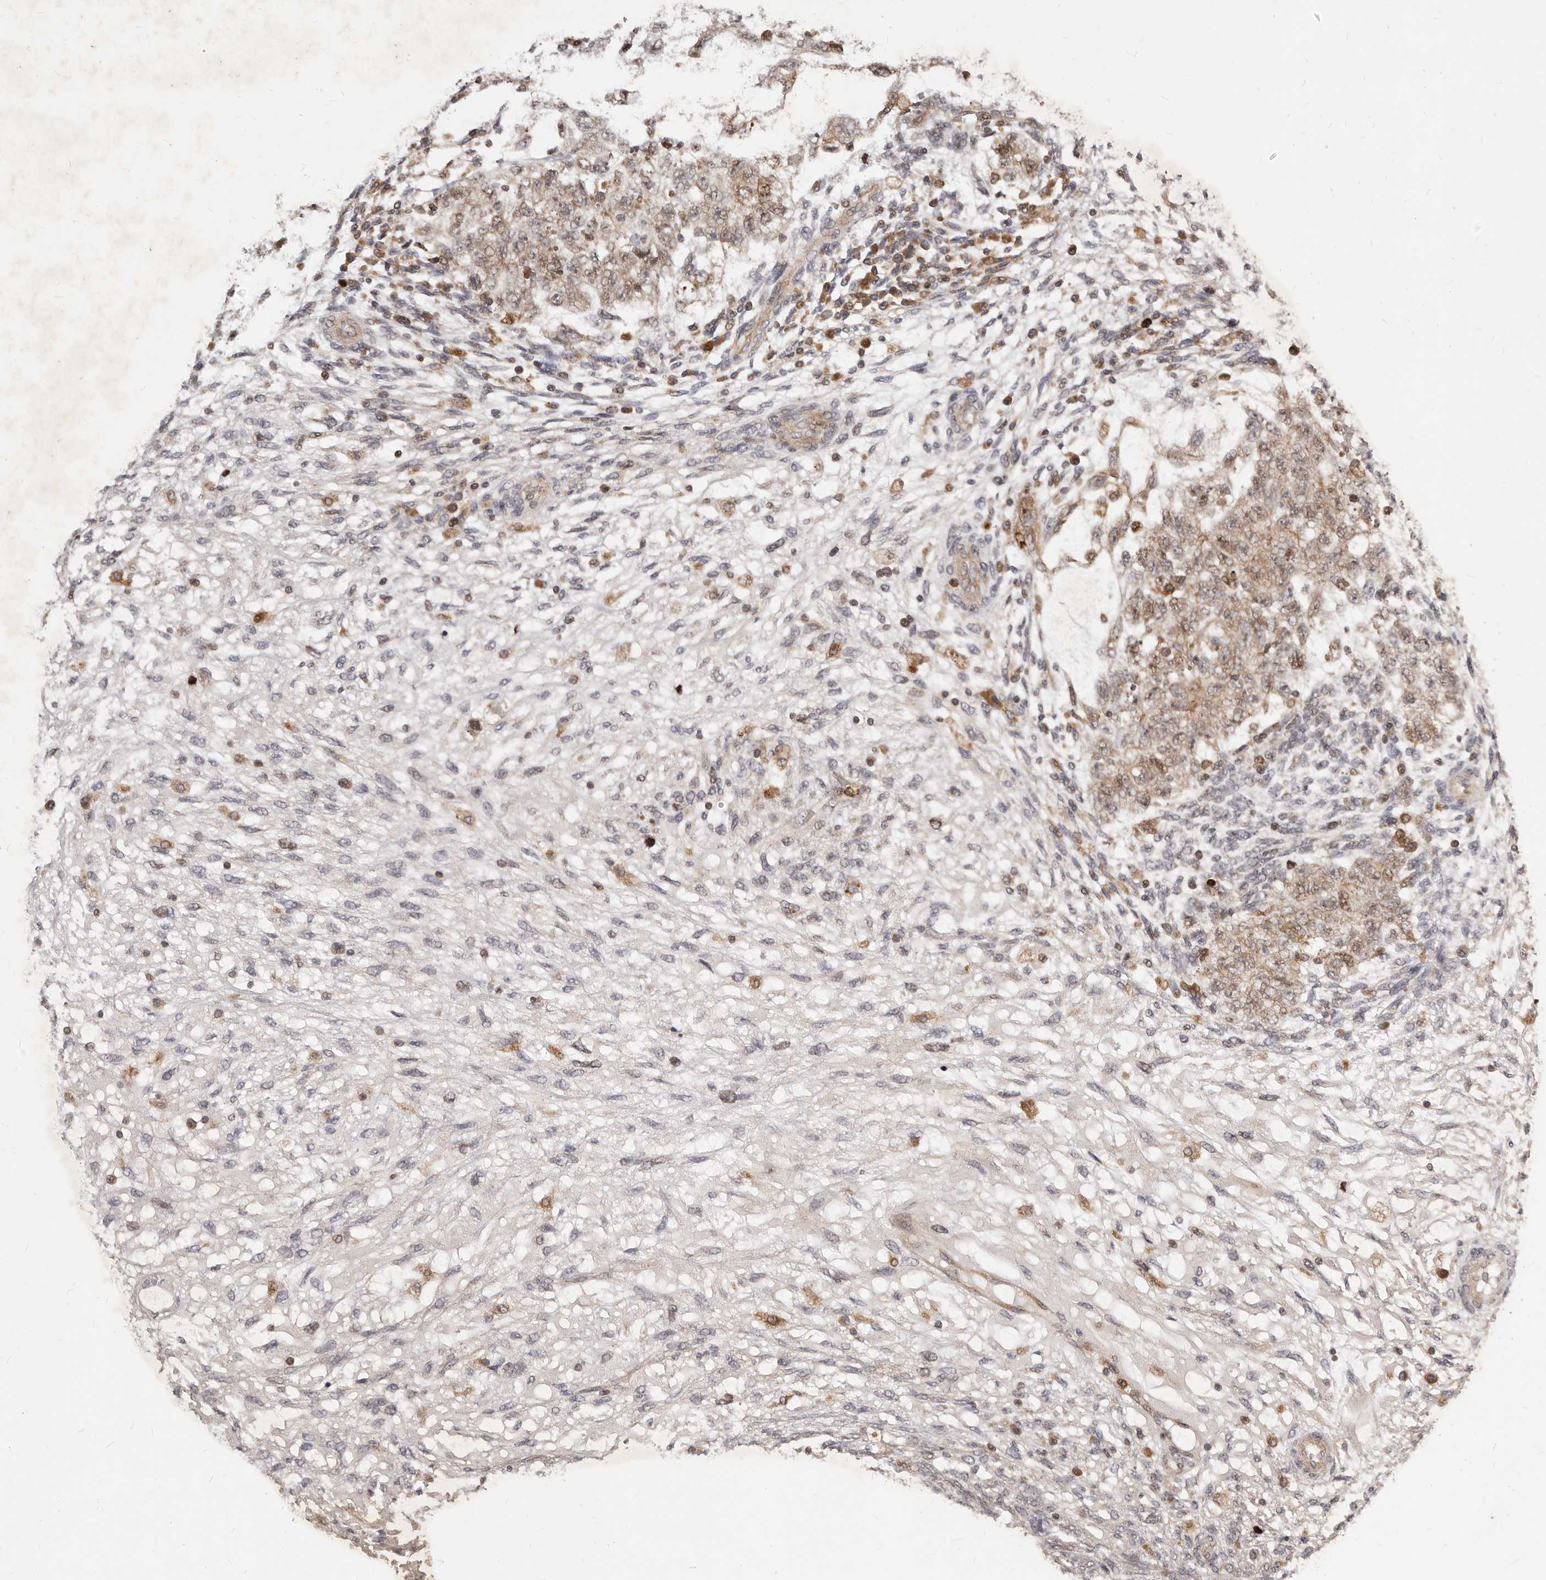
{"staining": {"intensity": "moderate", "quantity": ">75%", "location": "cytoplasmic/membranous,nuclear"}, "tissue": "testis cancer", "cell_type": "Tumor cells", "image_type": "cancer", "snomed": [{"axis": "morphology", "description": "Normal tissue, NOS"}, {"axis": "morphology", "description": "Carcinoma, Embryonal, NOS"}, {"axis": "topography", "description": "Testis"}], "caption": "IHC micrograph of embryonal carcinoma (testis) stained for a protein (brown), which exhibits medium levels of moderate cytoplasmic/membranous and nuclear staining in approximately >75% of tumor cells.", "gene": "RNF187", "patient": {"sex": "male", "age": 36}}